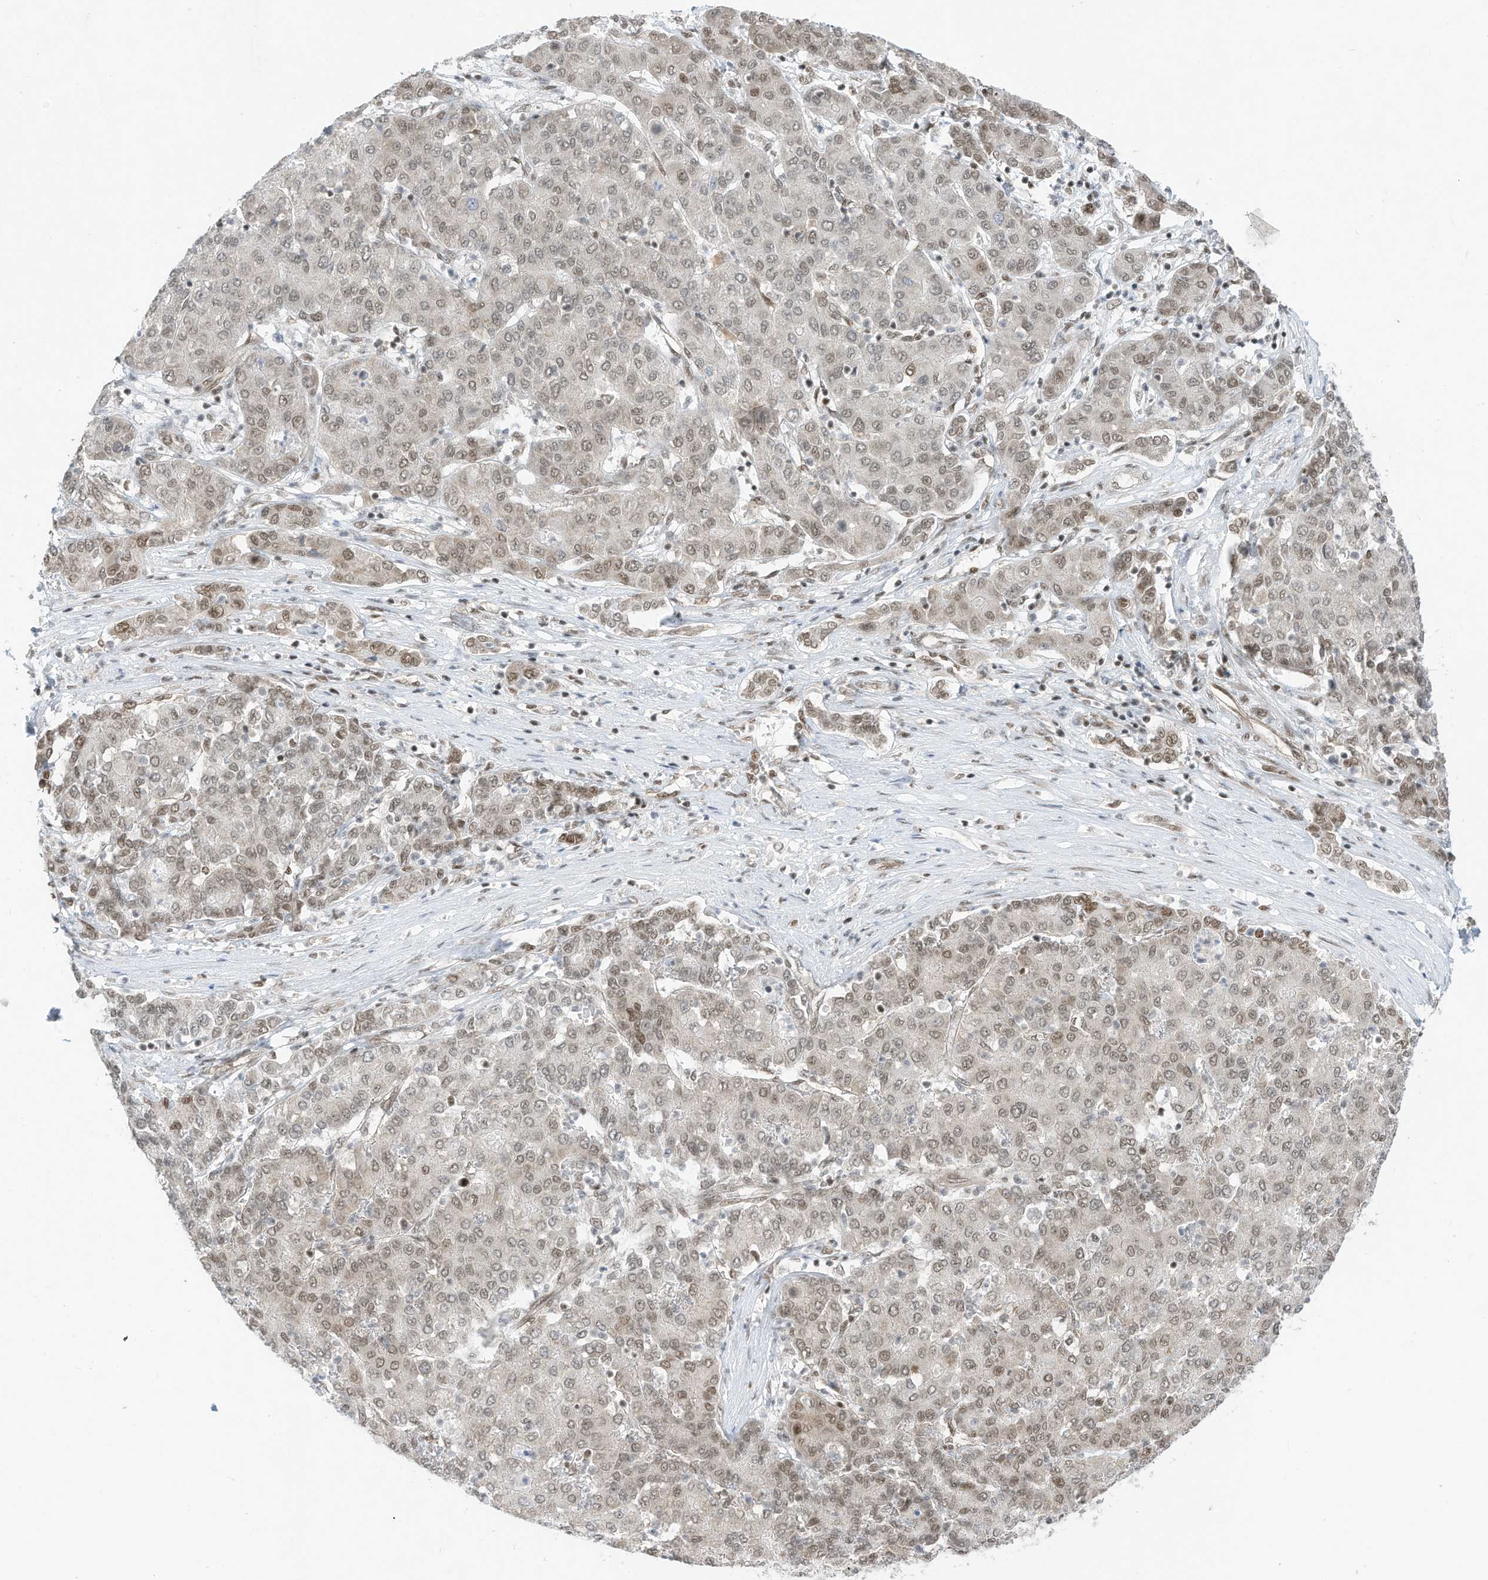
{"staining": {"intensity": "moderate", "quantity": "25%-75%", "location": "nuclear"}, "tissue": "liver cancer", "cell_type": "Tumor cells", "image_type": "cancer", "snomed": [{"axis": "morphology", "description": "Carcinoma, Hepatocellular, NOS"}, {"axis": "topography", "description": "Liver"}], "caption": "Immunohistochemical staining of human liver cancer (hepatocellular carcinoma) displays medium levels of moderate nuclear positivity in approximately 25%-75% of tumor cells.", "gene": "AURKAIP1", "patient": {"sex": "male", "age": 65}}